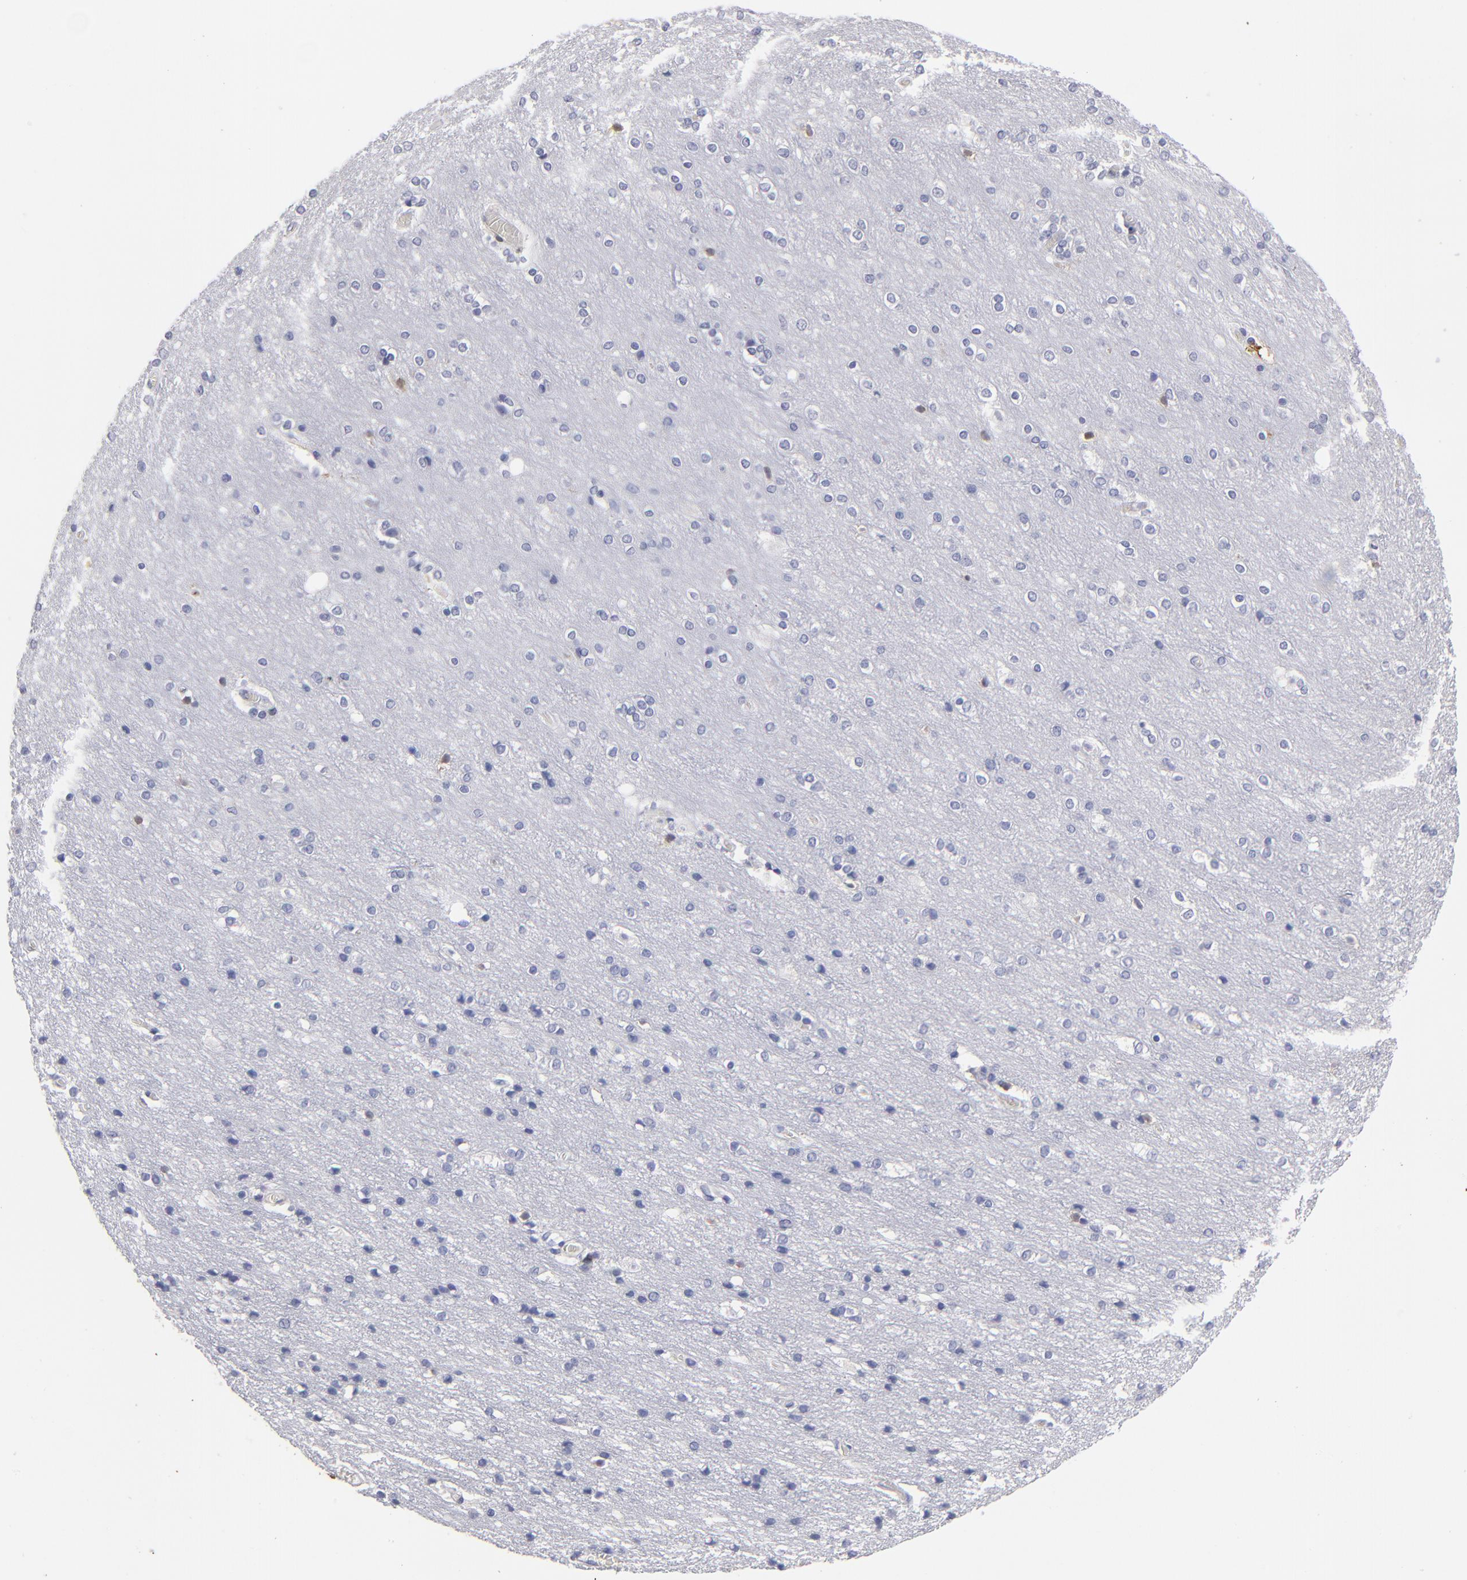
{"staining": {"intensity": "negative", "quantity": "none", "location": "none"}, "tissue": "cerebral cortex", "cell_type": "Endothelial cells", "image_type": "normal", "snomed": [{"axis": "morphology", "description": "Normal tissue, NOS"}, {"axis": "topography", "description": "Cerebral cortex"}], "caption": "DAB immunohistochemical staining of benign human cerebral cortex shows no significant staining in endothelial cells.", "gene": "FABP4", "patient": {"sex": "female", "age": 54}}